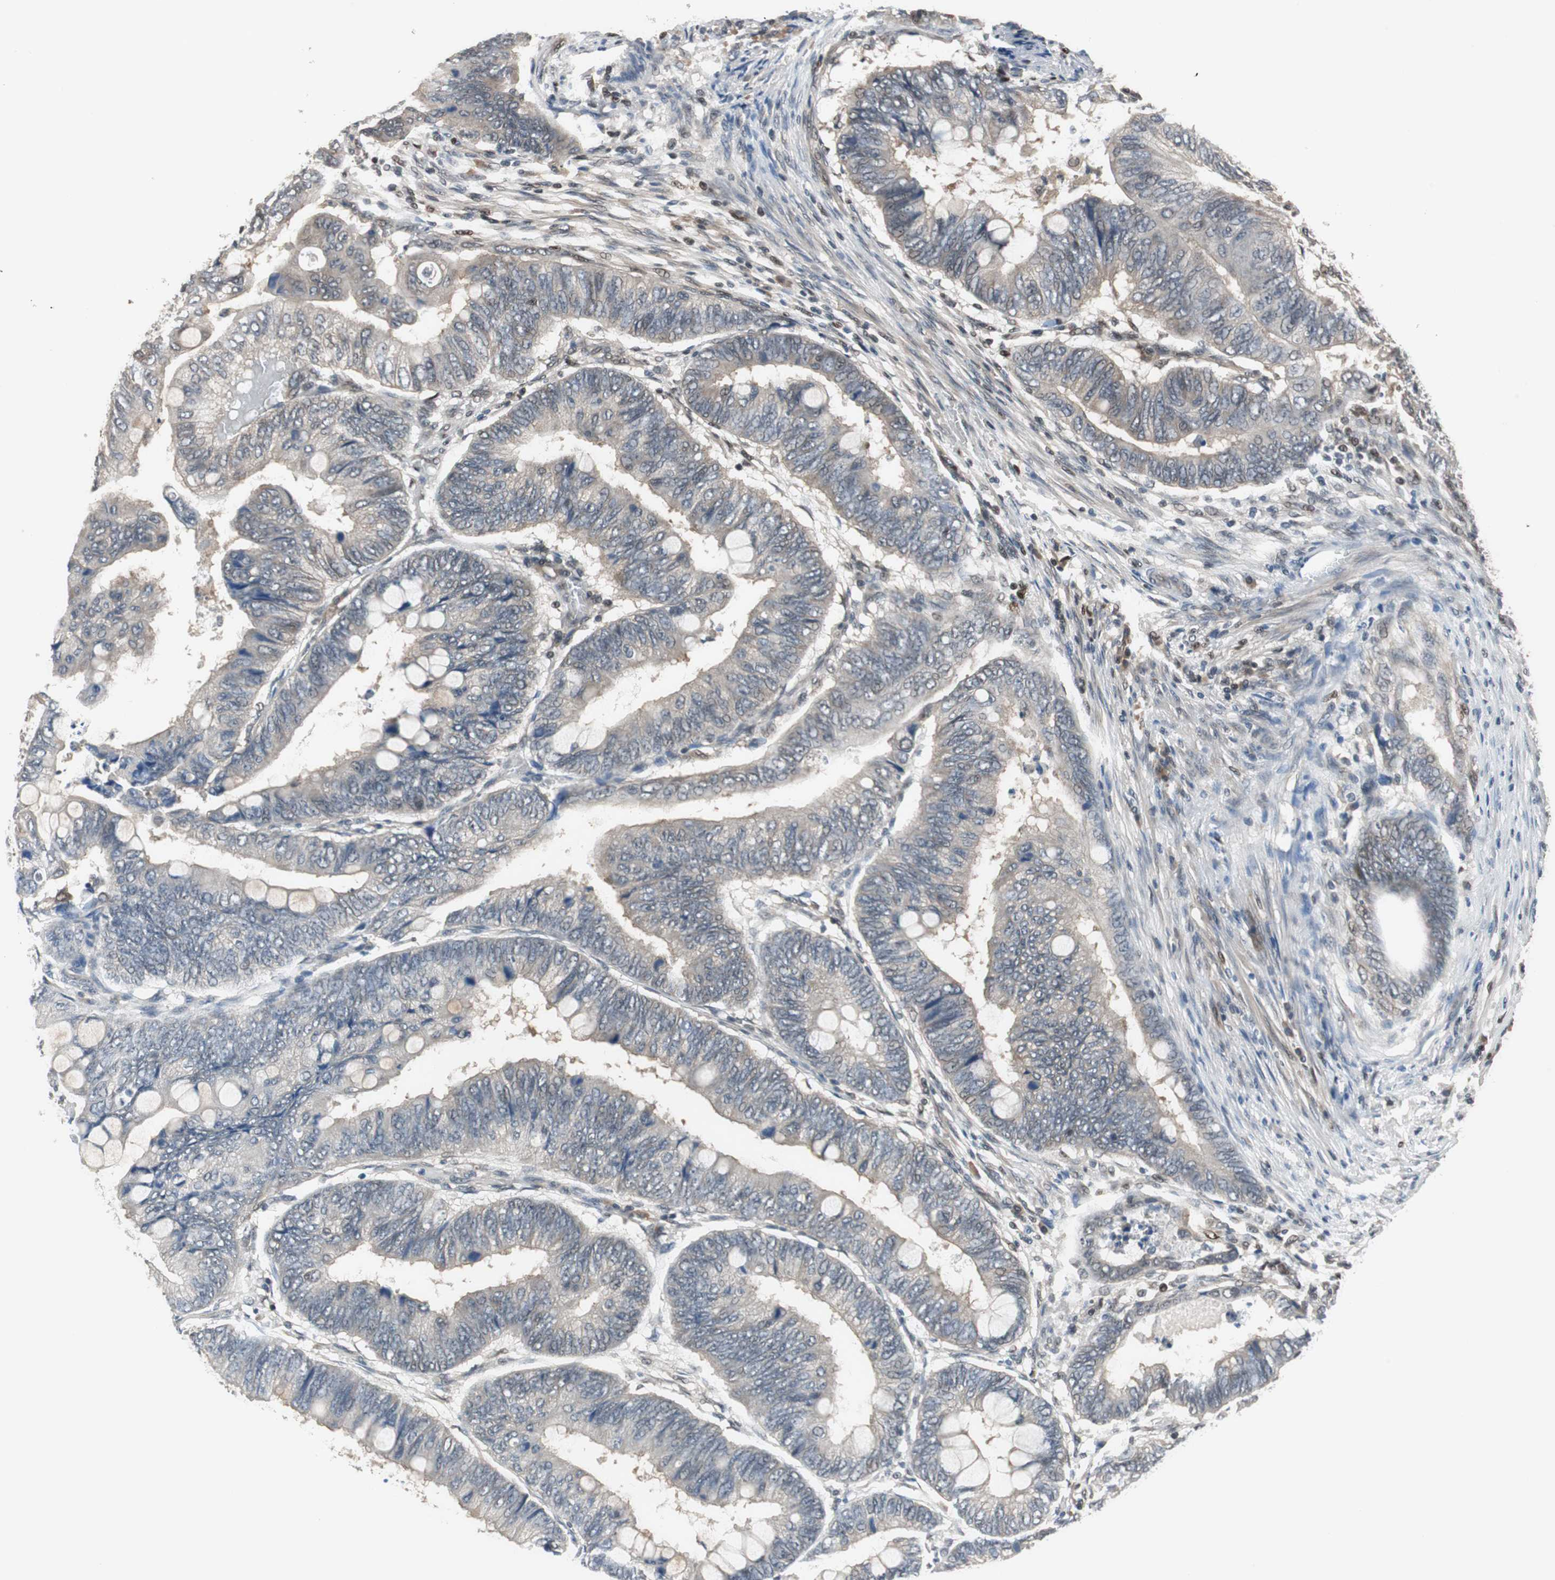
{"staining": {"intensity": "weak", "quantity": "25%-75%", "location": "cytoplasmic/membranous"}, "tissue": "colorectal cancer", "cell_type": "Tumor cells", "image_type": "cancer", "snomed": [{"axis": "morphology", "description": "Normal tissue, NOS"}, {"axis": "morphology", "description": "Adenocarcinoma, NOS"}, {"axis": "topography", "description": "Rectum"}, {"axis": "topography", "description": "Peripheral nerve tissue"}], "caption": "A low amount of weak cytoplasmic/membranous expression is identified in about 25%-75% of tumor cells in colorectal cancer (adenocarcinoma) tissue.", "gene": "MAFB", "patient": {"sex": "male", "age": 92}}